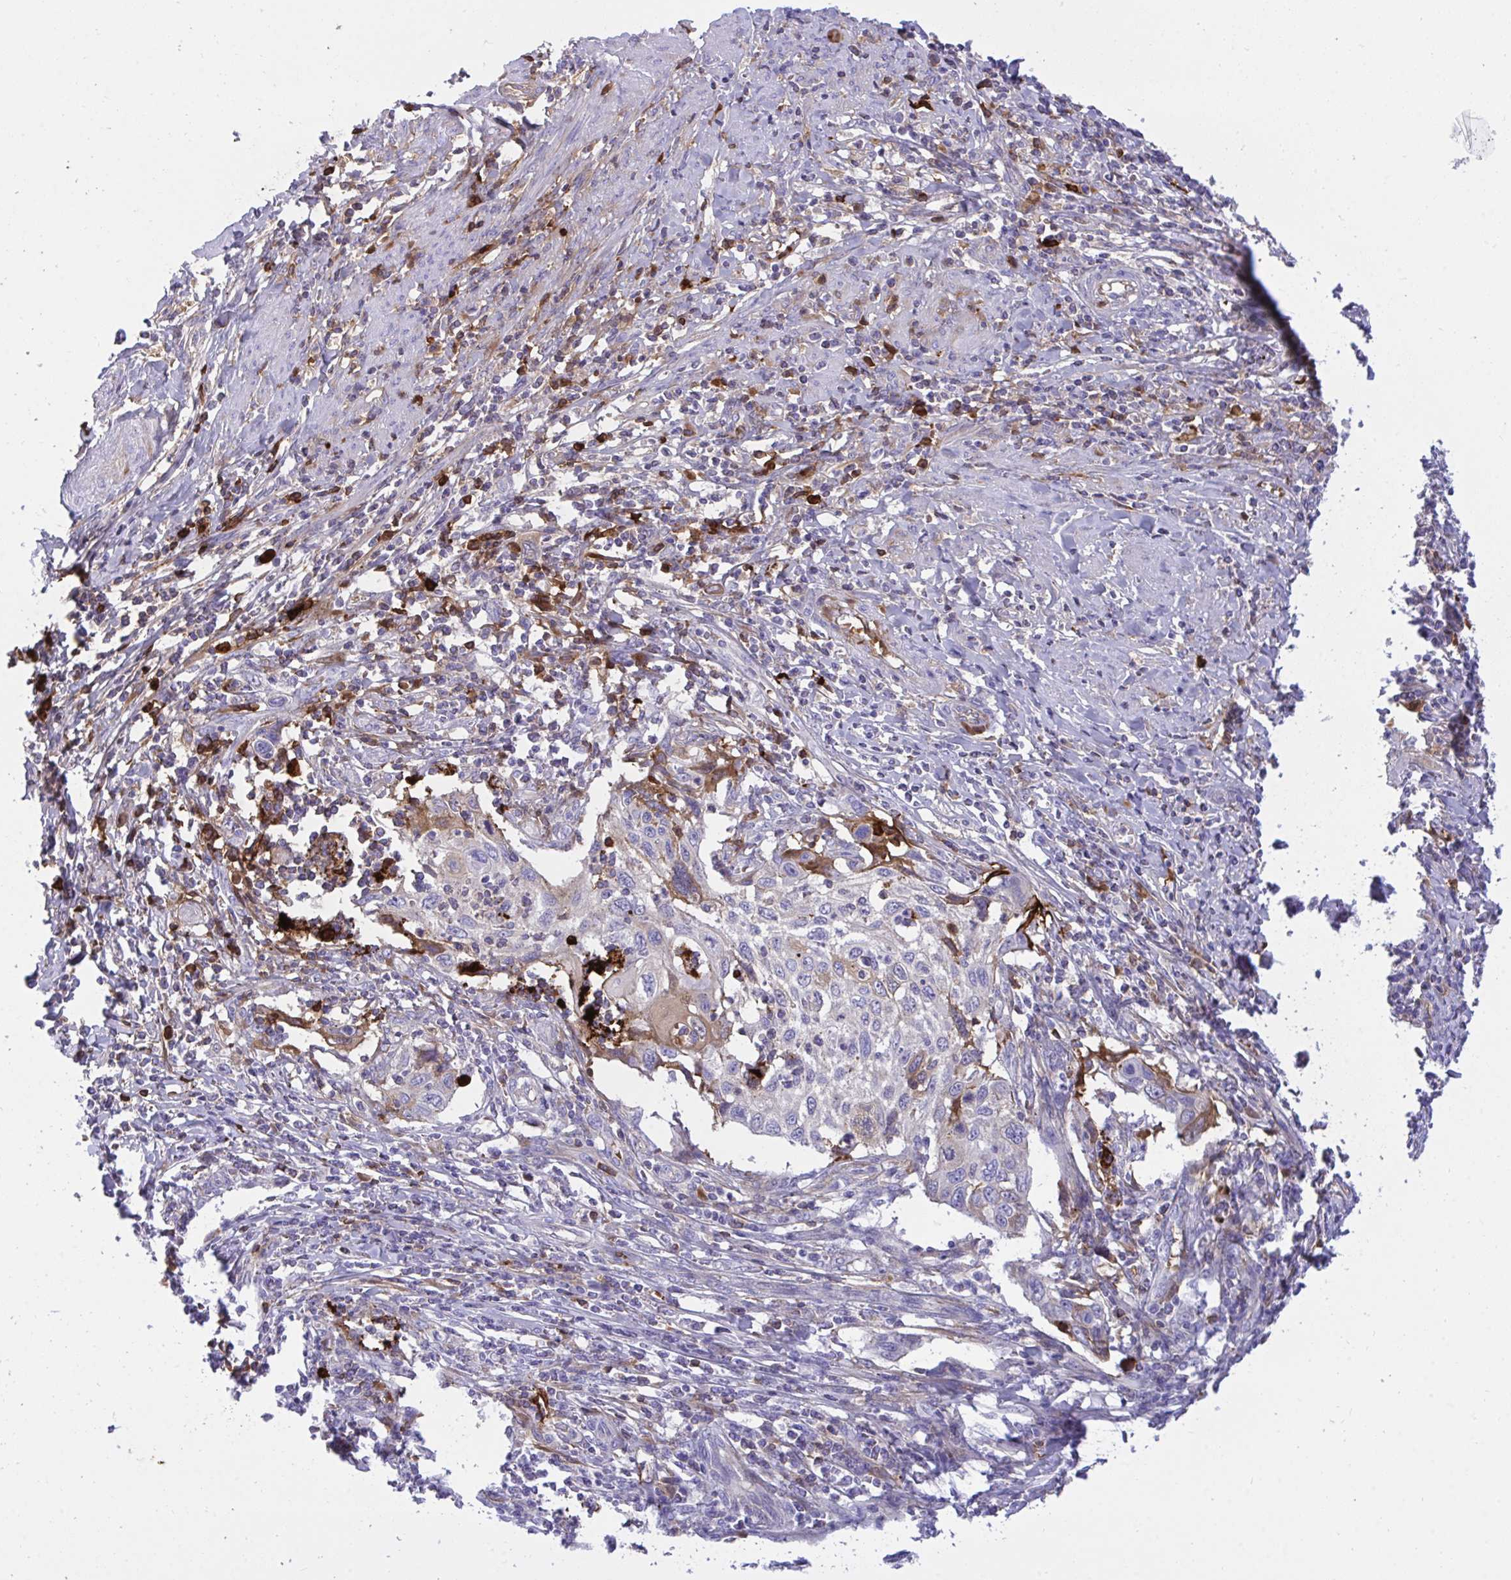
{"staining": {"intensity": "weak", "quantity": "<25%", "location": "cytoplasmic/membranous"}, "tissue": "cervical cancer", "cell_type": "Tumor cells", "image_type": "cancer", "snomed": [{"axis": "morphology", "description": "Squamous cell carcinoma, NOS"}, {"axis": "topography", "description": "Cervix"}], "caption": "The micrograph demonstrates no staining of tumor cells in cervical cancer.", "gene": "F2", "patient": {"sex": "female", "age": 70}}